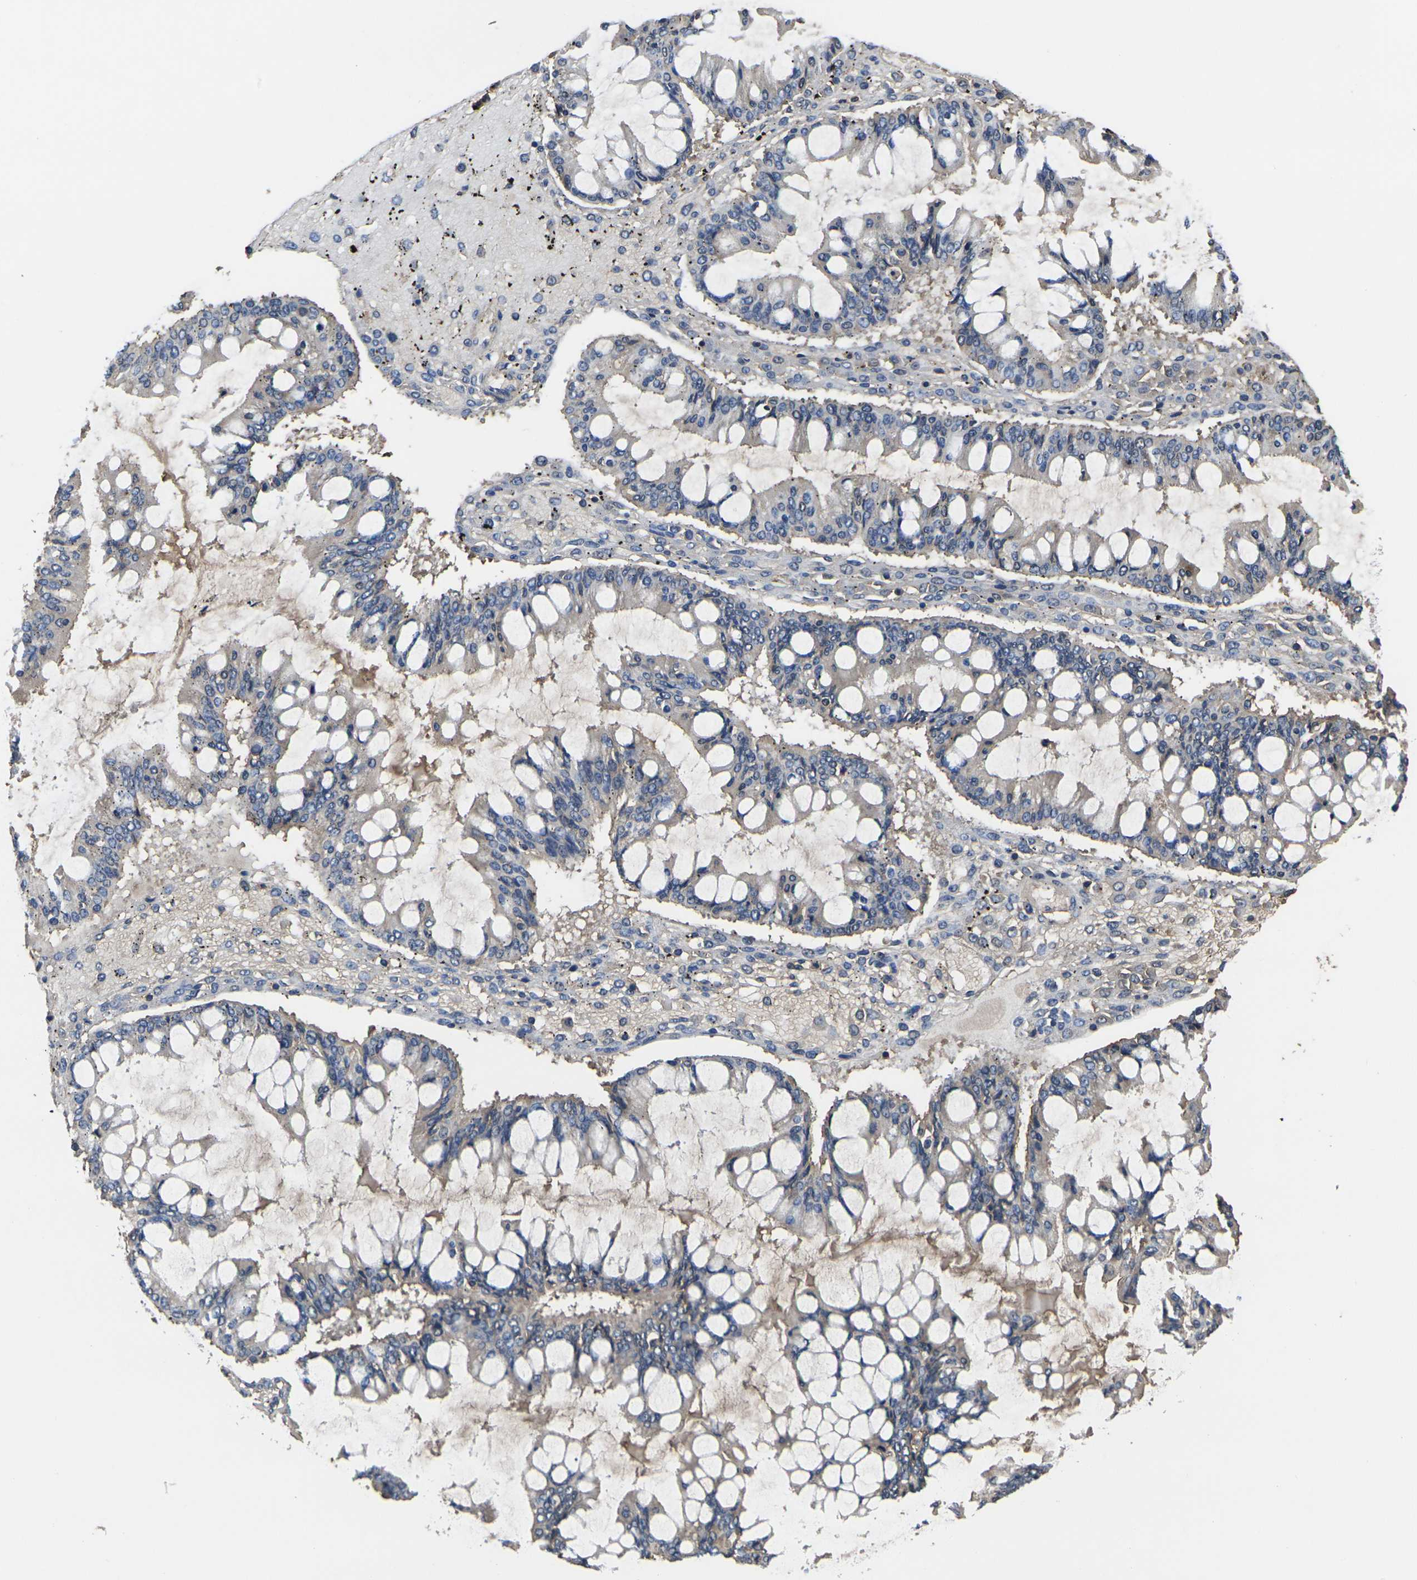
{"staining": {"intensity": "weak", "quantity": "<25%", "location": "cytoplasmic/membranous"}, "tissue": "ovarian cancer", "cell_type": "Tumor cells", "image_type": "cancer", "snomed": [{"axis": "morphology", "description": "Cystadenocarcinoma, mucinous, NOS"}, {"axis": "topography", "description": "Ovary"}], "caption": "High magnification brightfield microscopy of mucinous cystadenocarcinoma (ovarian) stained with DAB (brown) and counterstained with hematoxylin (blue): tumor cells show no significant staining. (DAB (3,3'-diaminobenzidine) immunohistochemistry visualized using brightfield microscopy, high magnification).", "gene": "HSPG2", "patient": {"sex": "female", "age": 73}}